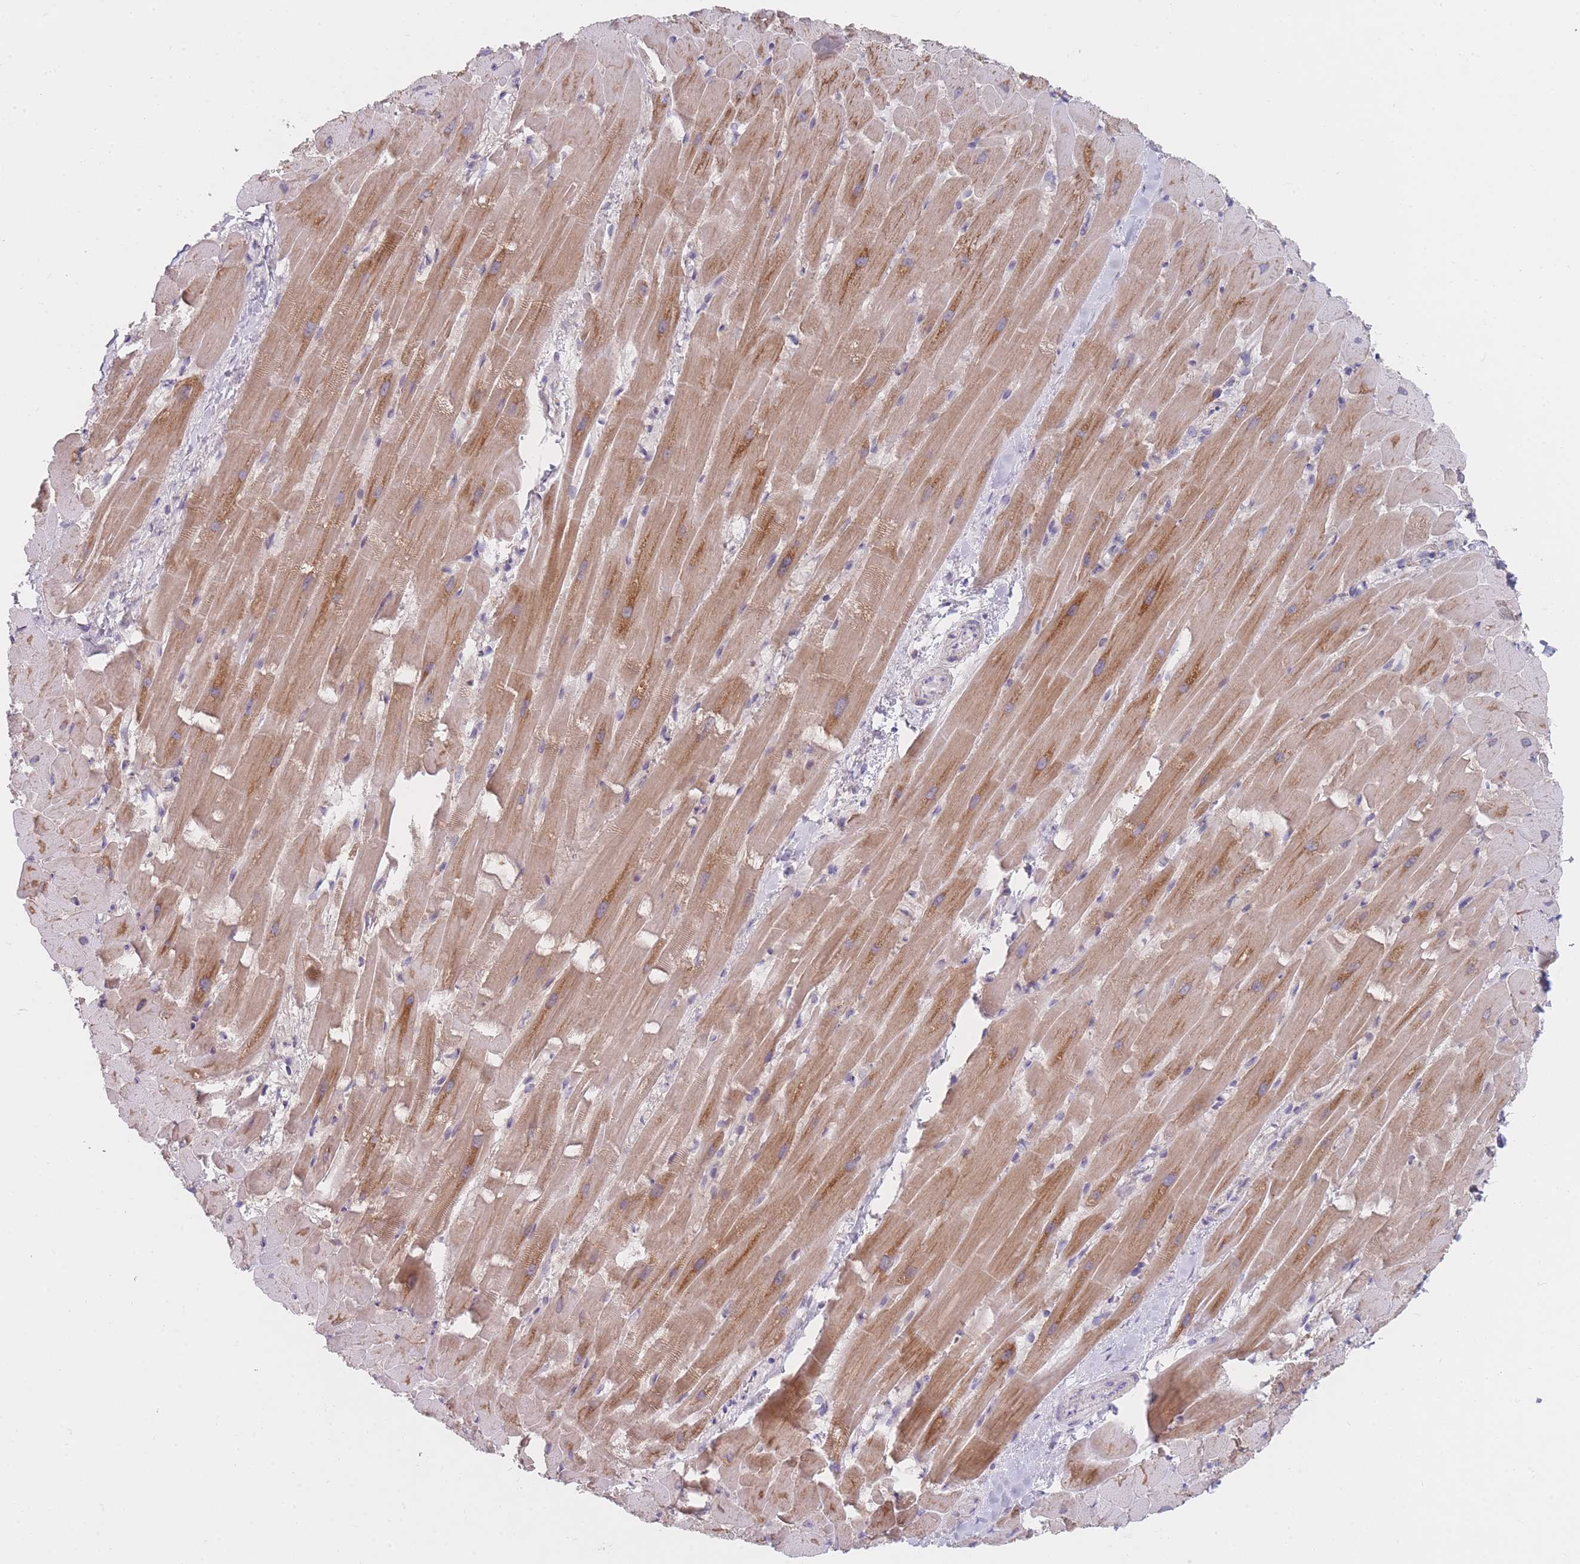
{"staining": {"intensity": "moderate", "quantity": "25%-75%", "location": "cytoplasmic/membranous"}, "tissue": "heart muscle", "cell_type": "Cardiomyocytes", "image_type": "normal", "snomed": [{"axis": "morphology", "description": "Normal tissue, NOS"}, {"axis": "topography", "description": "Heart"}], "caption": "Heart muscle stained with DAB immunohistochemistry exhibits medium levels of moderate cytoplasmic/membranous expression in about 25%-75% of cardiomyocytes.", "gene": "MRPS14", "patient": {"sex": "male", "age": 37}}